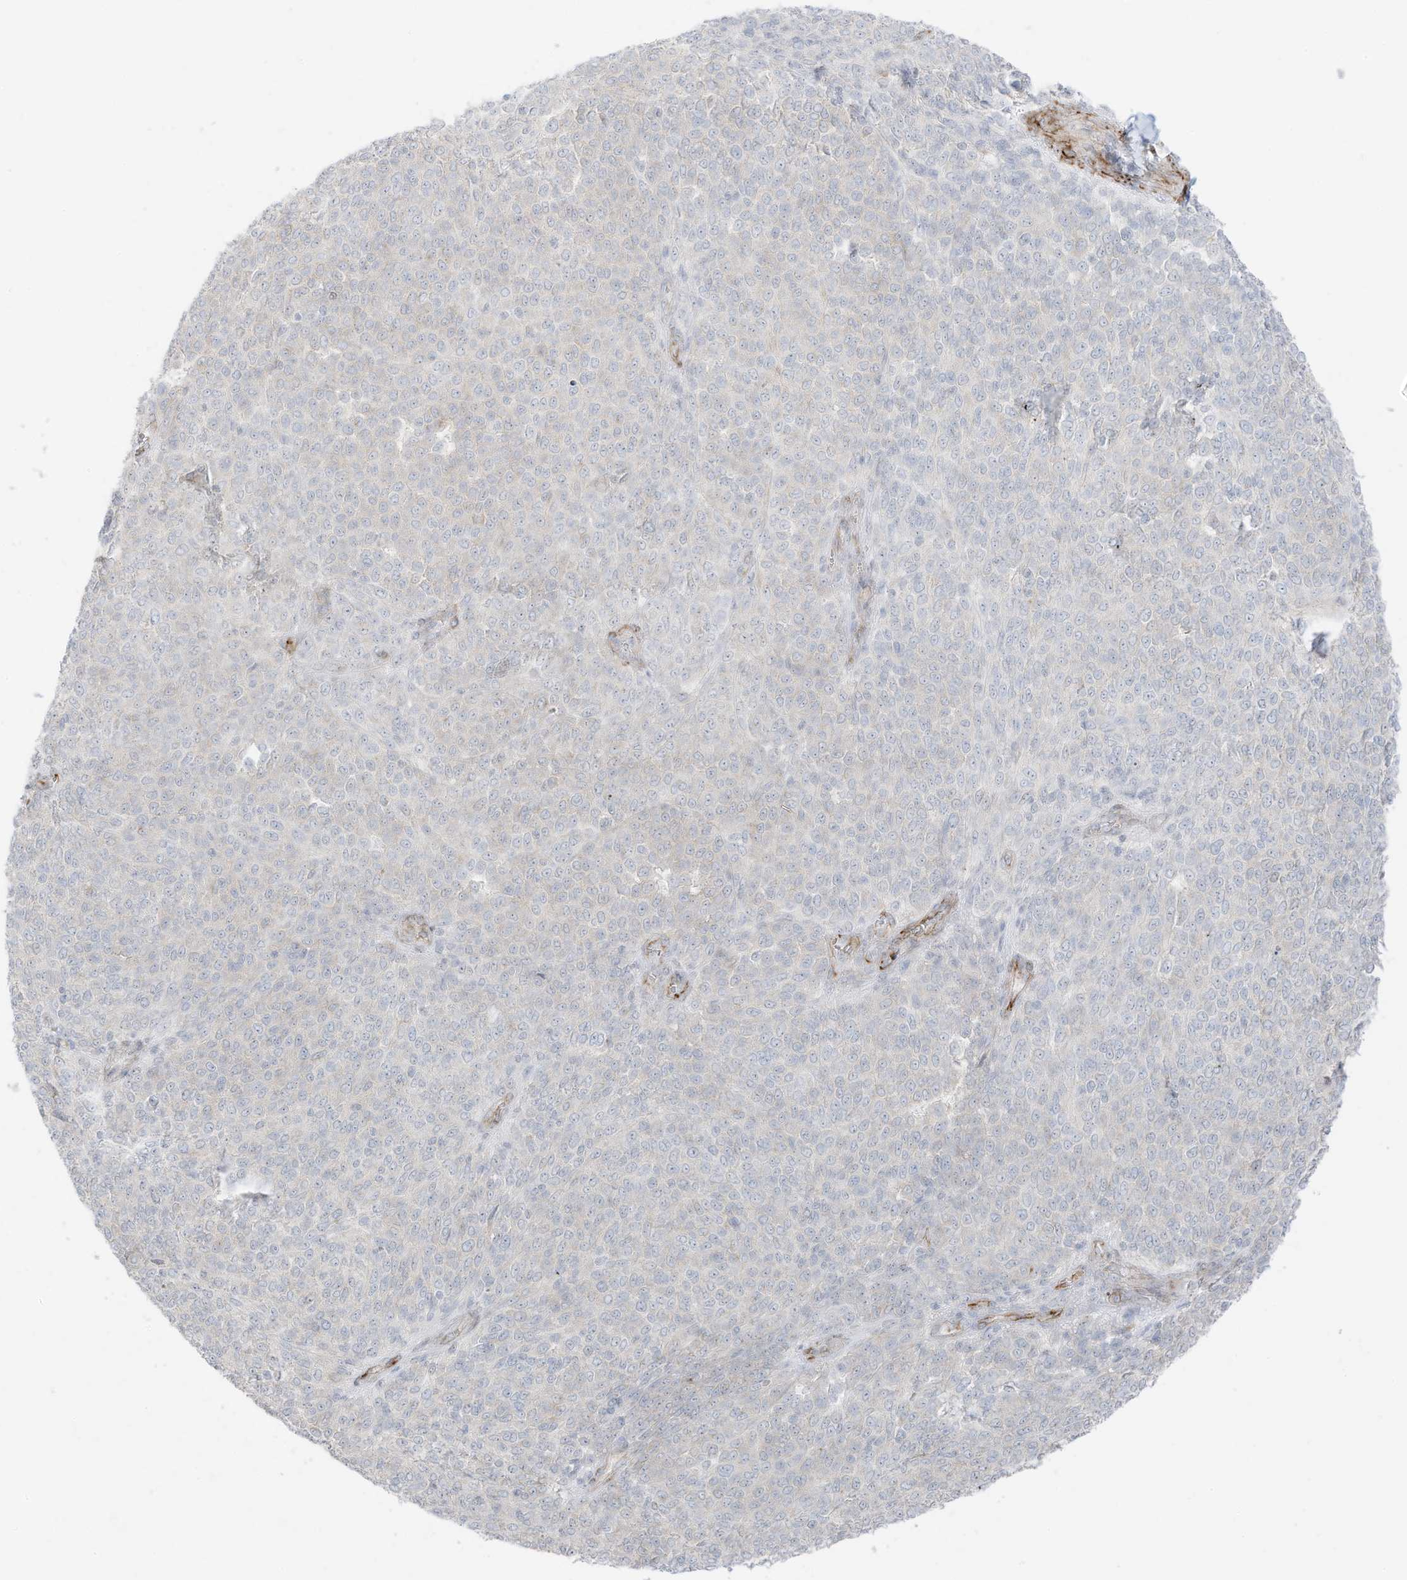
{"staining": {"intensity": "negative", "quantity": "none", "location": "none"}, "tissue": "melanoma", "cell_type": "Tumor cells", "image_type": "cancer", "snomed": [{"axis": "morphology", "description": "Malignant melanoma, NOS"}, {"axis": "topography", "description": "Skin"}], "caption": "Tumor cells show no significant positivity in melanoma.", "gene": "C11orf87", "patient": {"sex": "male", "age": 49}}